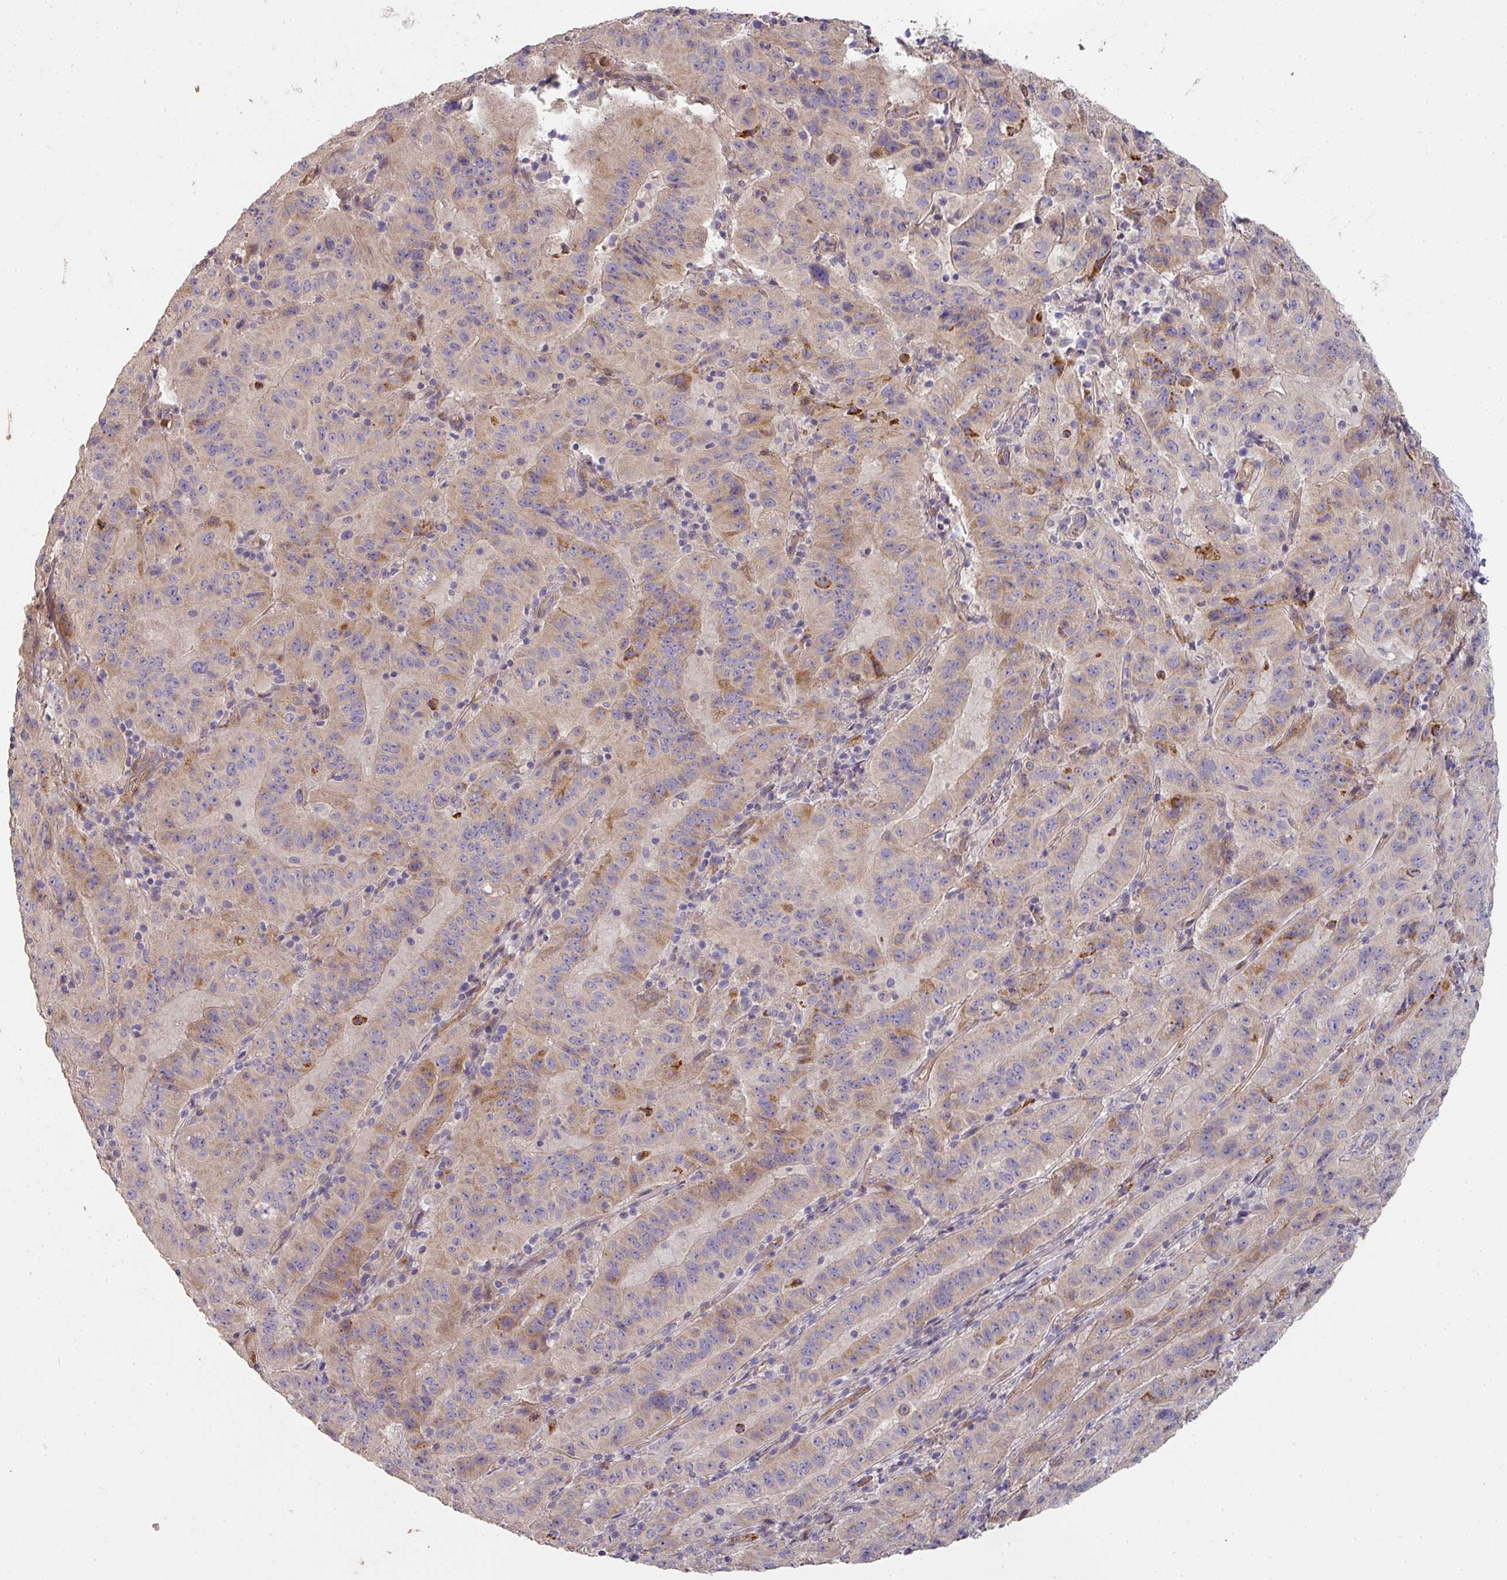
{"staining": {"intensity": "weak", "quantity": "25%-75%", "location": "cytoplasmic/membranous"}, "tissue": "pancreatic cancer", "cell_type": "Tumor cells", "image_type": "cancer", "snomed": [{"axis": "morphology", "description": "Adenocarcinoma, NOS"}, {"axis": "topography", "description": "Pancreas"}], "caption": "Immunohistochemistry (IHC) (DAB) staining of pancreatic cancer exhibits weak cytoplasmic/membranous protein positivity in about 25%-75% of tumor cells. (DAB IHC with brightfield microscopy, high magnification).", "gene": "PCDH1", "patient": {"sex": "male", "age": 63}}